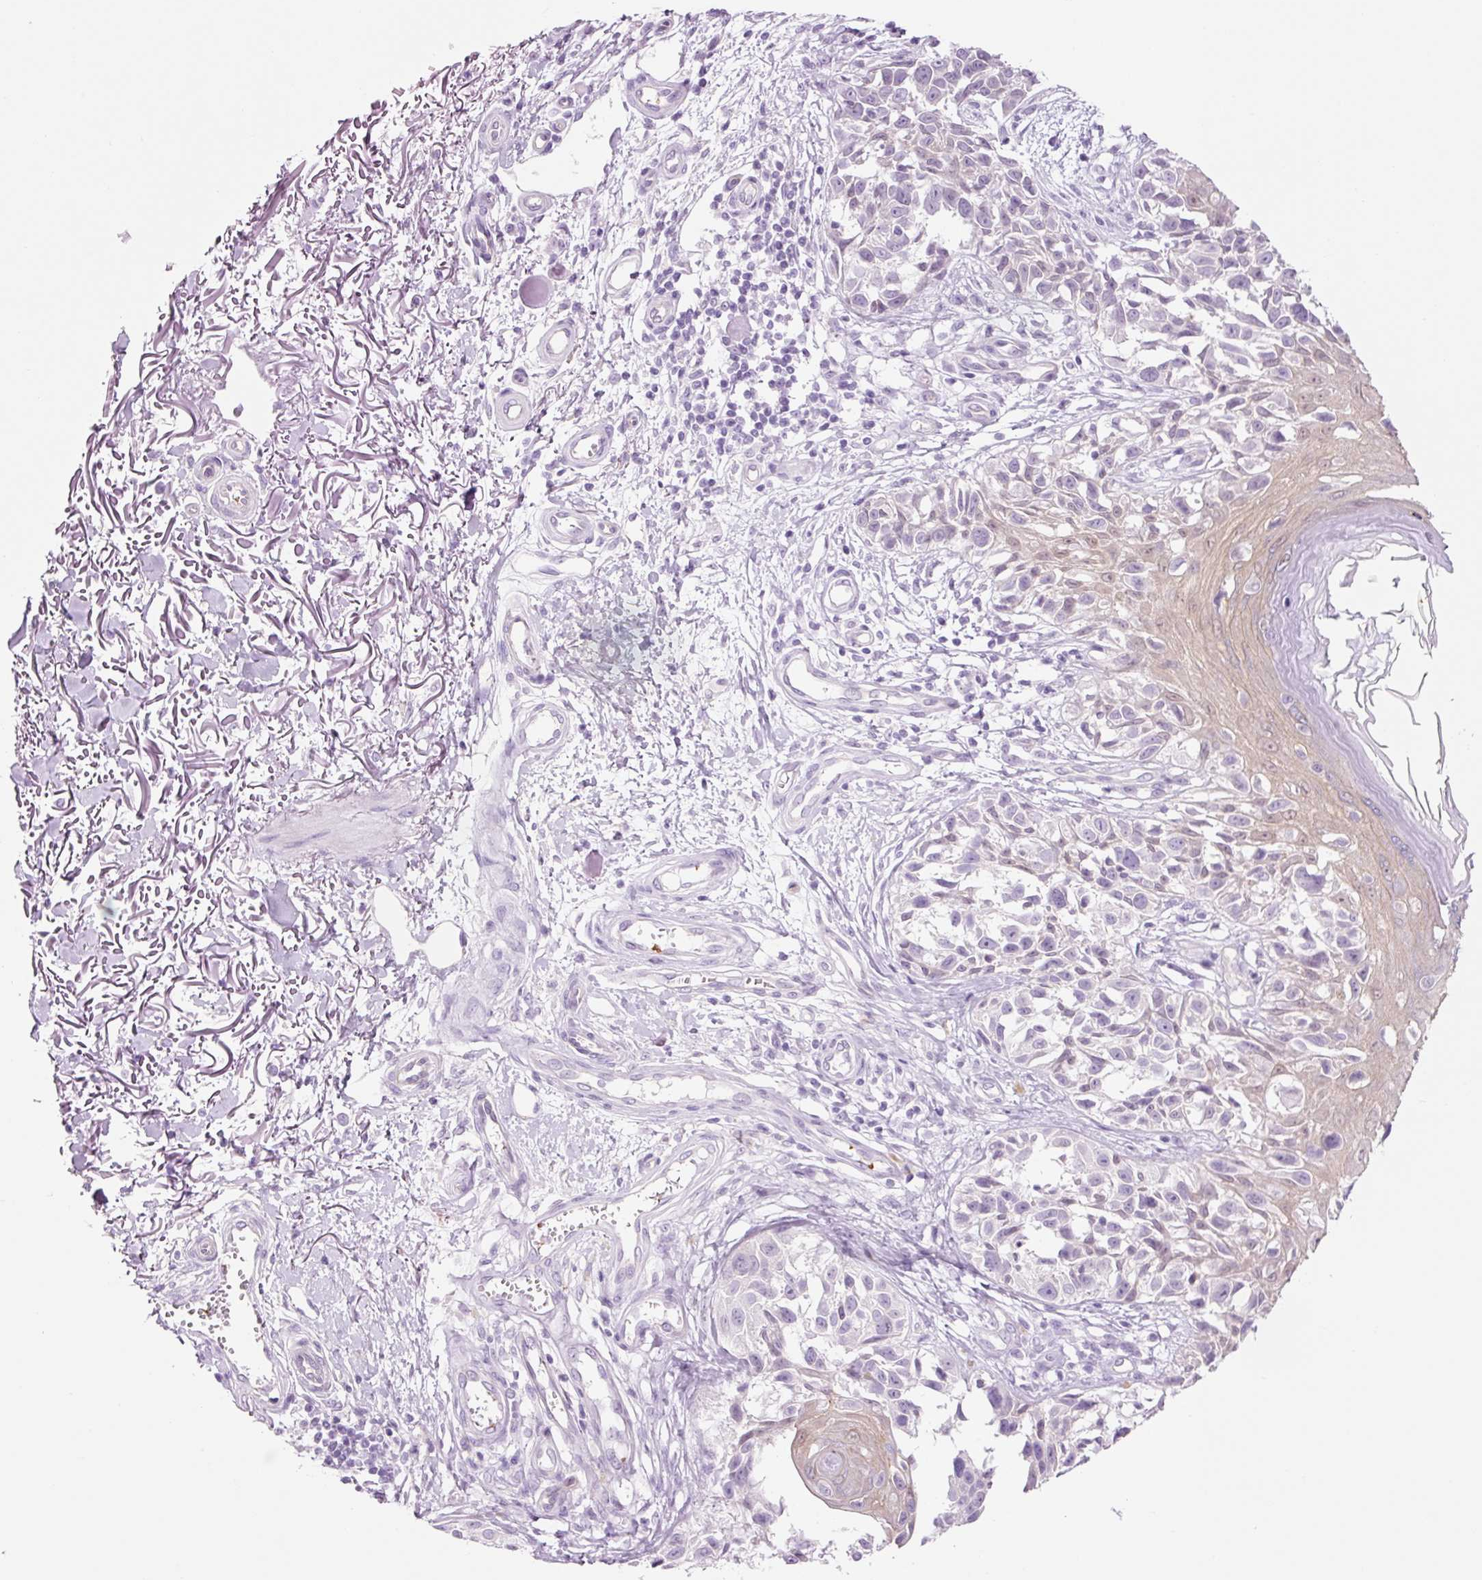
{"staining": {"intensity": "negative", "quantity": "none", "location": "none"}, "tissue": "melanoma", "cell_type": "Tumor cells", "image_type": "cancer", "snomed": [{"axis": "morphology", "description": "Malignant melanoma, NOS"}, {"axis": "topography", "description": "Skin"}], "caption": "Immunohistochemistry image of human melanoma stained for a protein (brown), which demonstrates no positivity in tumor cells.", "gene": "HSPA4L", "patient": {"sex": "male", "age": 73}}